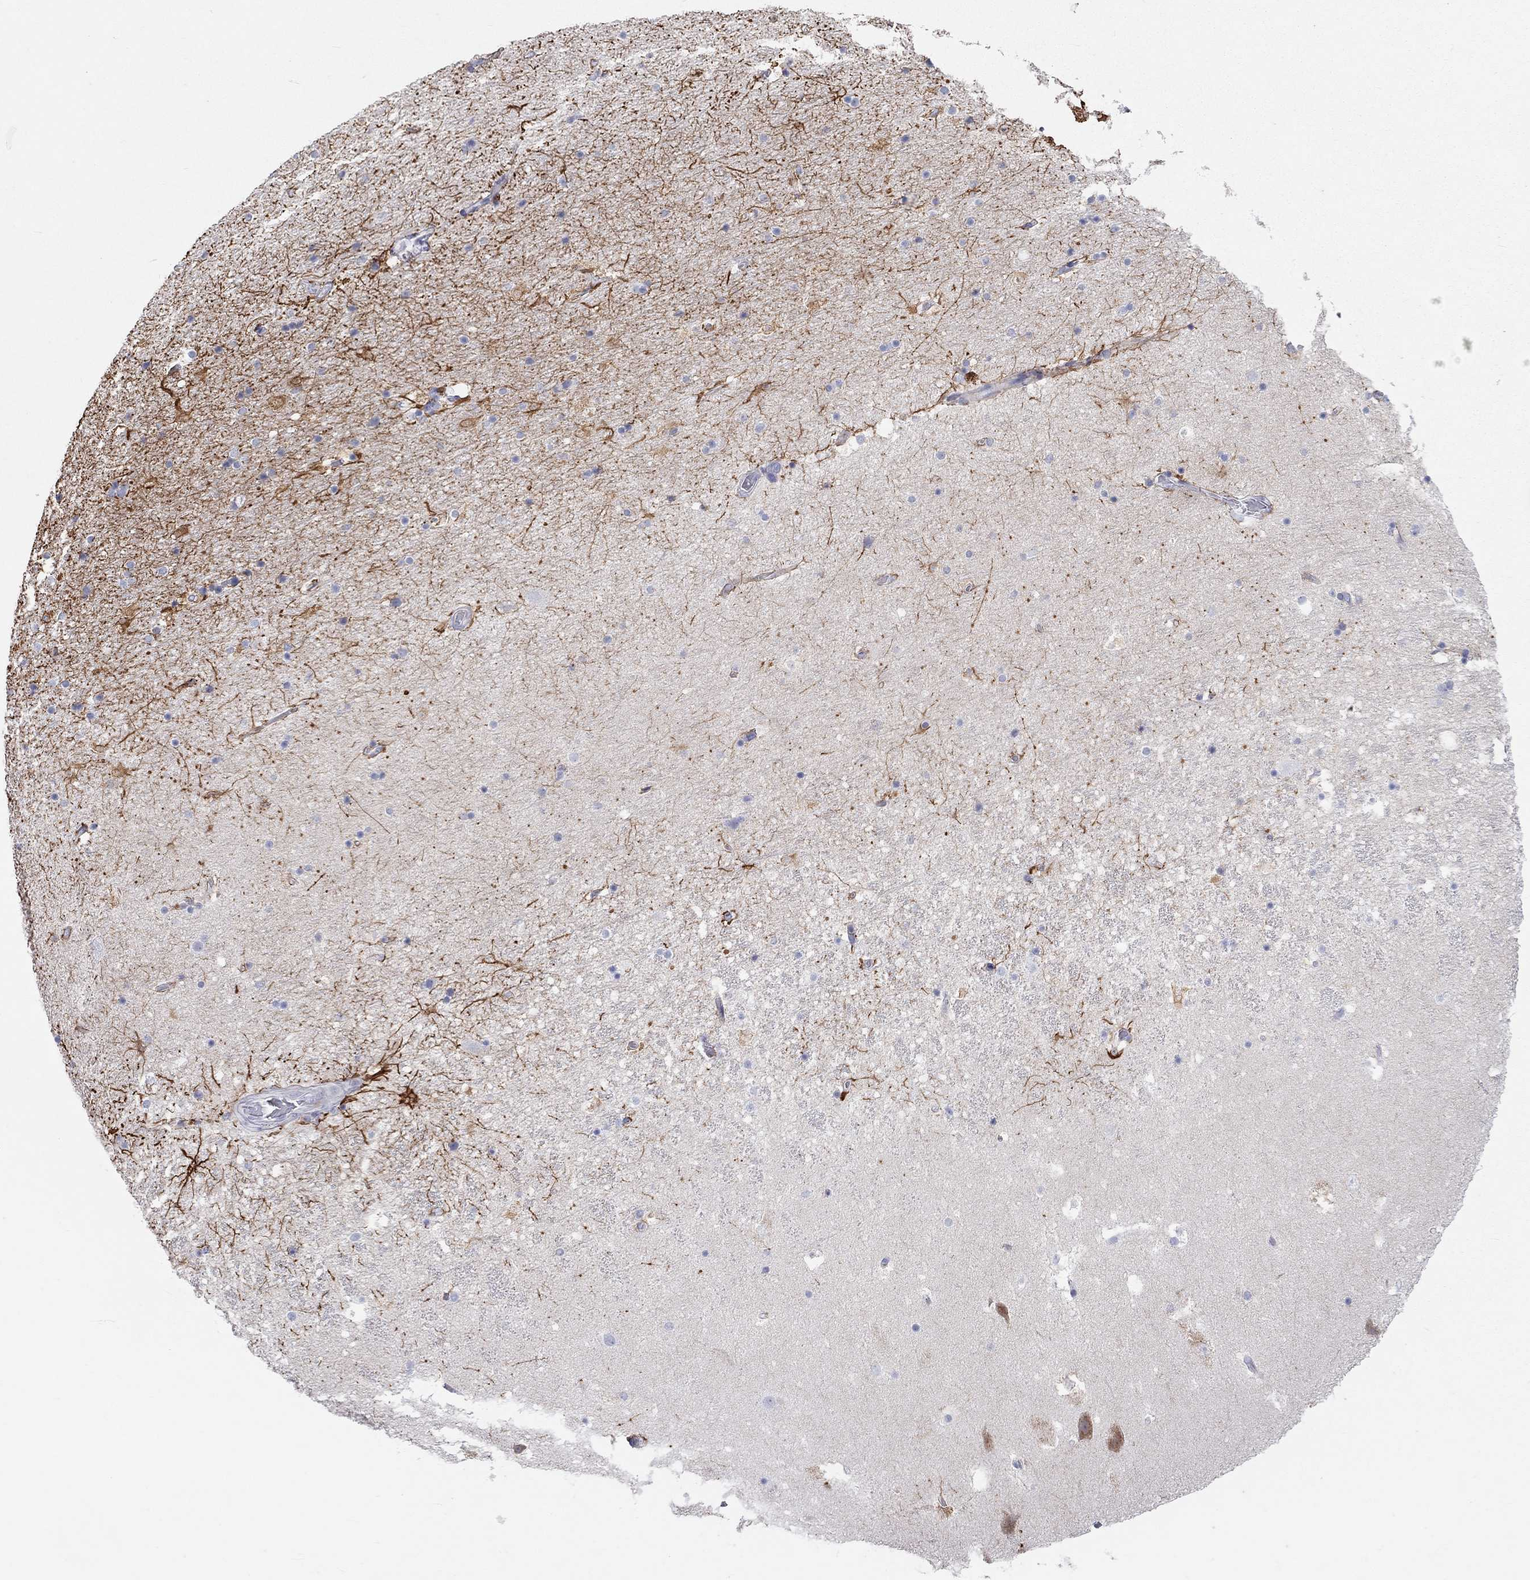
{"staining": {"intensity": "strong", "quantity": "<25%", "location": "cytoplasmic/membranous"}, "tissue": "hippocampus", "cell_type": "Glial cells", "image_type": "normal", "snomed": [{"axis": "morphology", "description": "Normal tissue, NOS"}, {"axis": "topography", "description": "Hippocampus"}], "caption": "The micrograph shows a brown stain indicating the presence of a protein in the cytoplasmic/membranous of glial cells in hippocampus.", "gene": "PCDHGC5", "patient": {"sex": "male", "age": 51}}